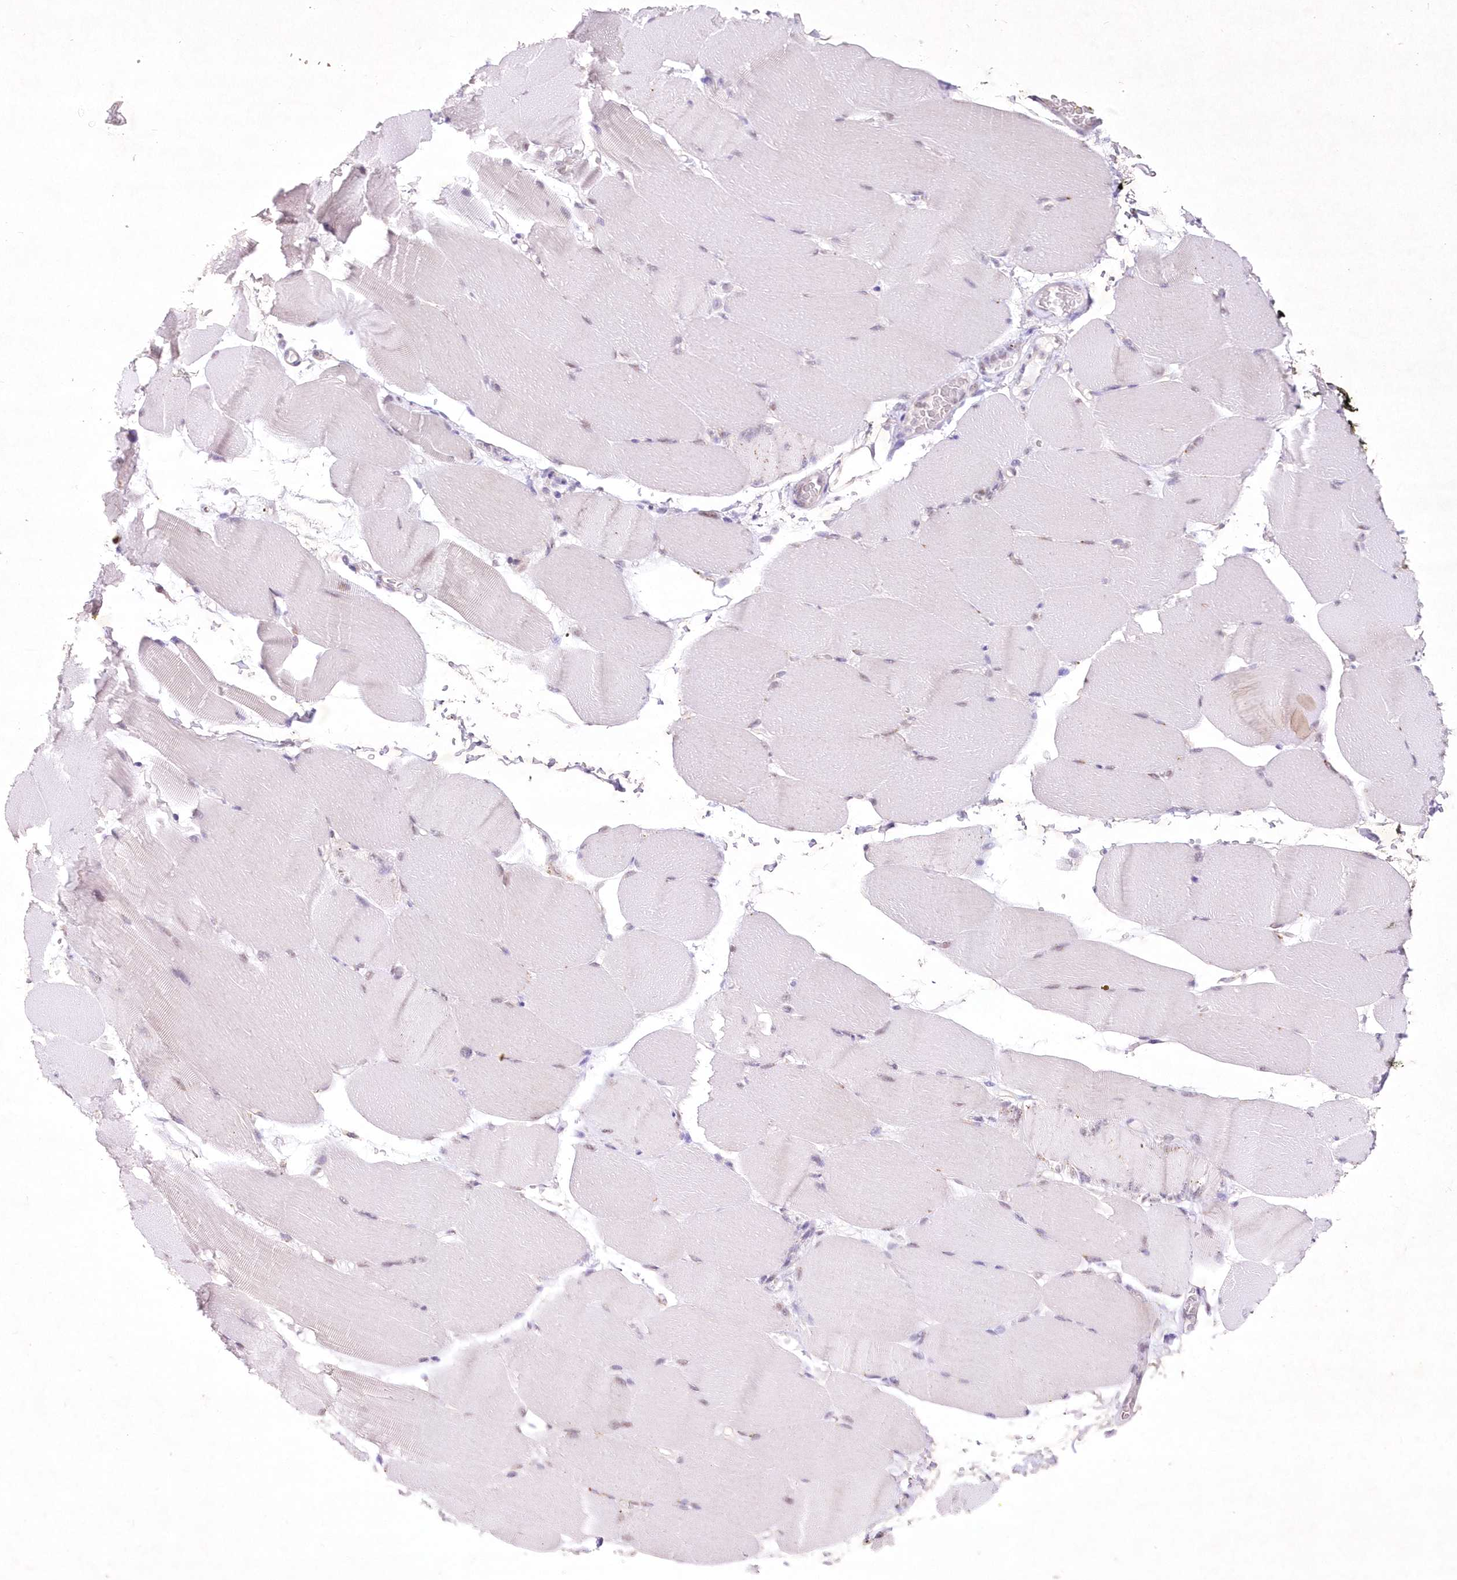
{"staining": {"intensity": "negative", "quantity": "none", "location": "none"}, "tissue": "skeletal muscle", "cell_type": "Myocytes", "image_type": "normal", "snomed": [{"axis": "morphology", "description": "Normal tissue, NOS"}, {"axis": "topography", "description": "Skeletal muscle"}, {"axis": "topography", "description": "Parathyroid gland"}], "caption": "This is an IHC image of unremarkable human skeletal muscle. There is no positivity in myocytes.", "gene": "ENSG00000275740", "patient": {"sex": "female", "age": 37}}